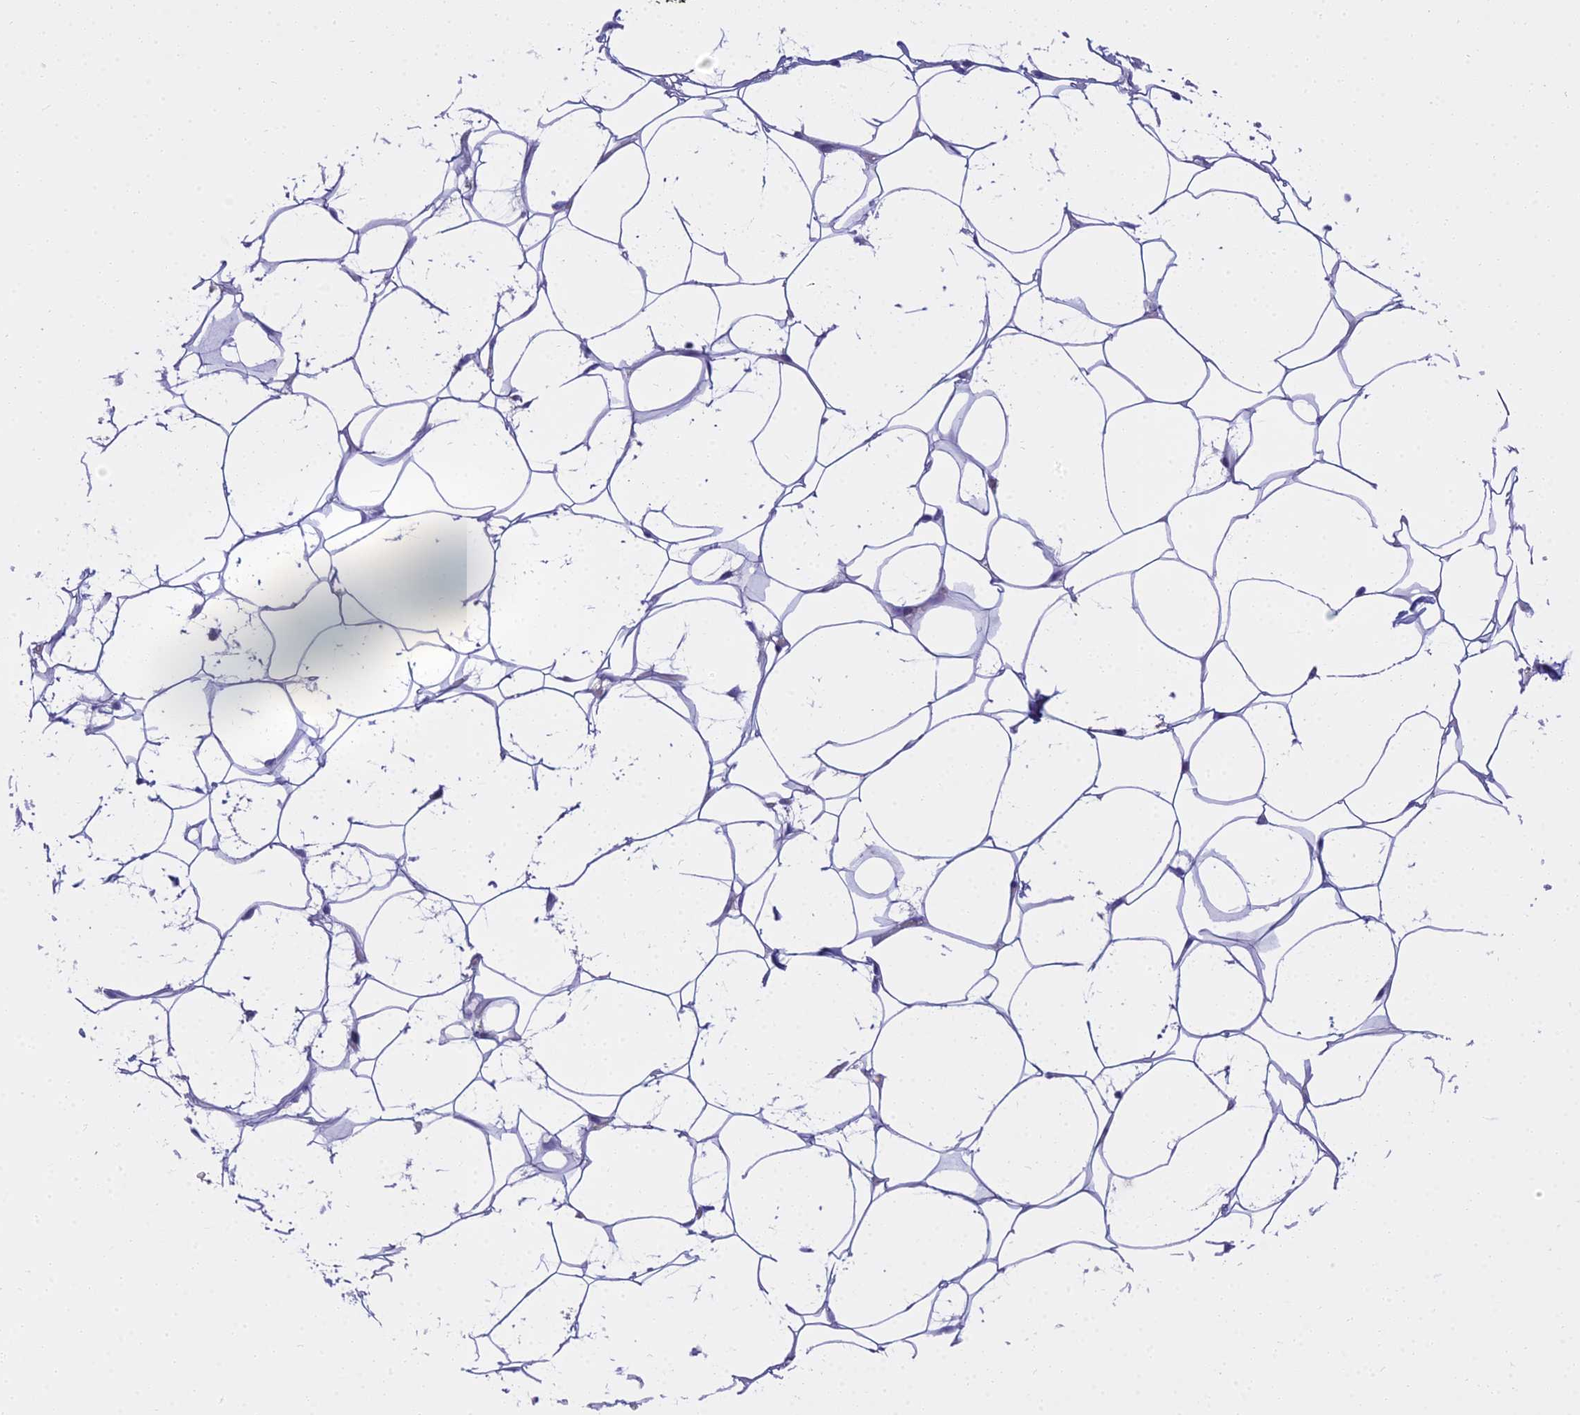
{"staining": {"intensity": "negative", "quantity": "none", "location": "none"}, "tissue": "adipose tissue", "cell_type": "Adipocytes", "image_type": "normal", "snomed": [{"axis": "morphology", "description": "Normal tissue, NOS"}, {"axis": "topography", "description": "Breast"}], "caption": "This is an IHC image of unremarkable adipose tissue. There is no positivity in adipocytes.", "gene": "BLNK", "patient": {"sex": "female", "age": 26}}